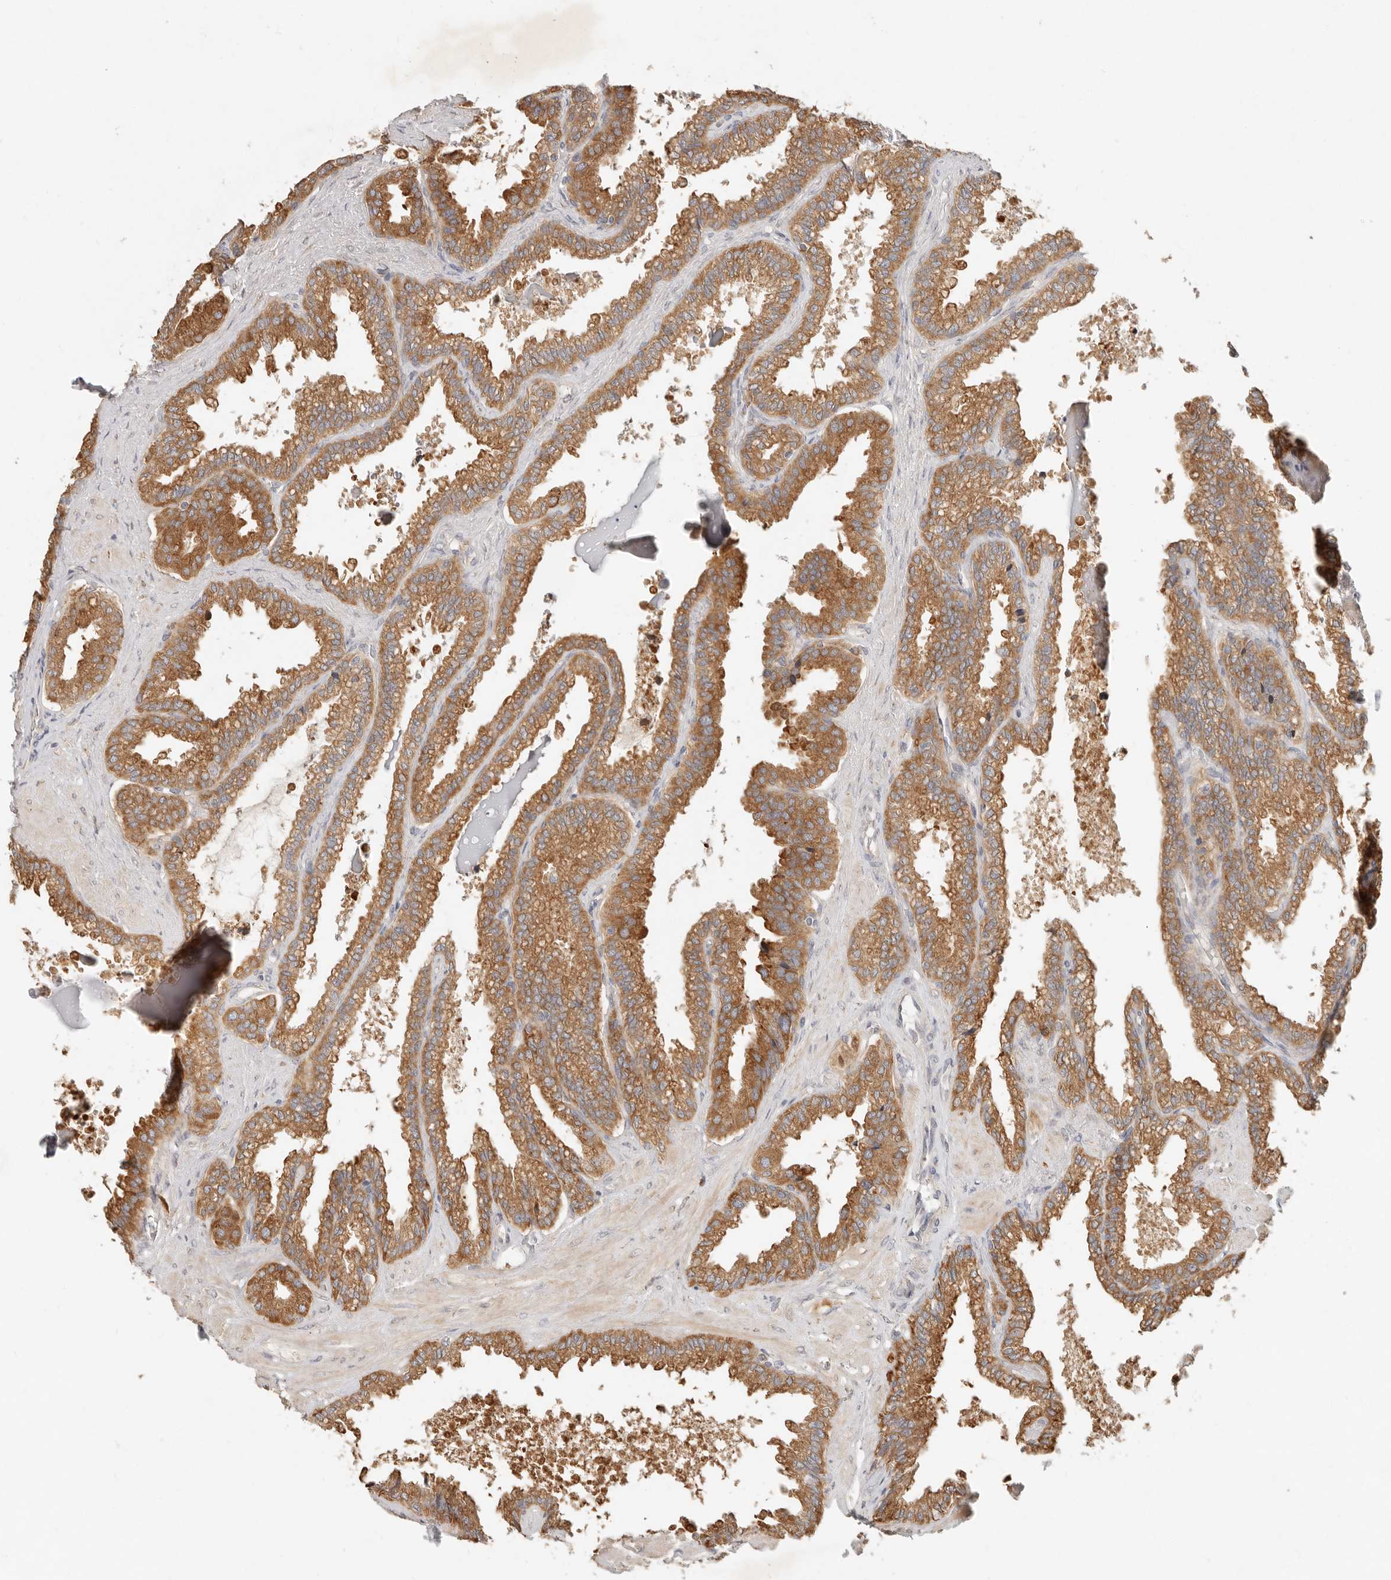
{"staining": {"intensity": "moderate", "quantity": ">75%", "location": "cytoplasmic/membranous"}, "tissue": "seminal vesicle", "cell_type": "Glandular cells", "image_type": "normal", "snomed": [{"axis": "morphology", "description": "Normal tissue, NOS"}, {"axis": "topography", "description": "Seminal veicle"}], "caption": "Seminal vesicle stained for a protein displays moderate cytoplasmic/membranous positivity in glandular cells. (DAB (3,3'-diaminobenzidine) = brown stain, brightfield microscopy at high magnification).", "gene": "ARHGEF10L", "patient": {"sex": "male", "age": 46}}